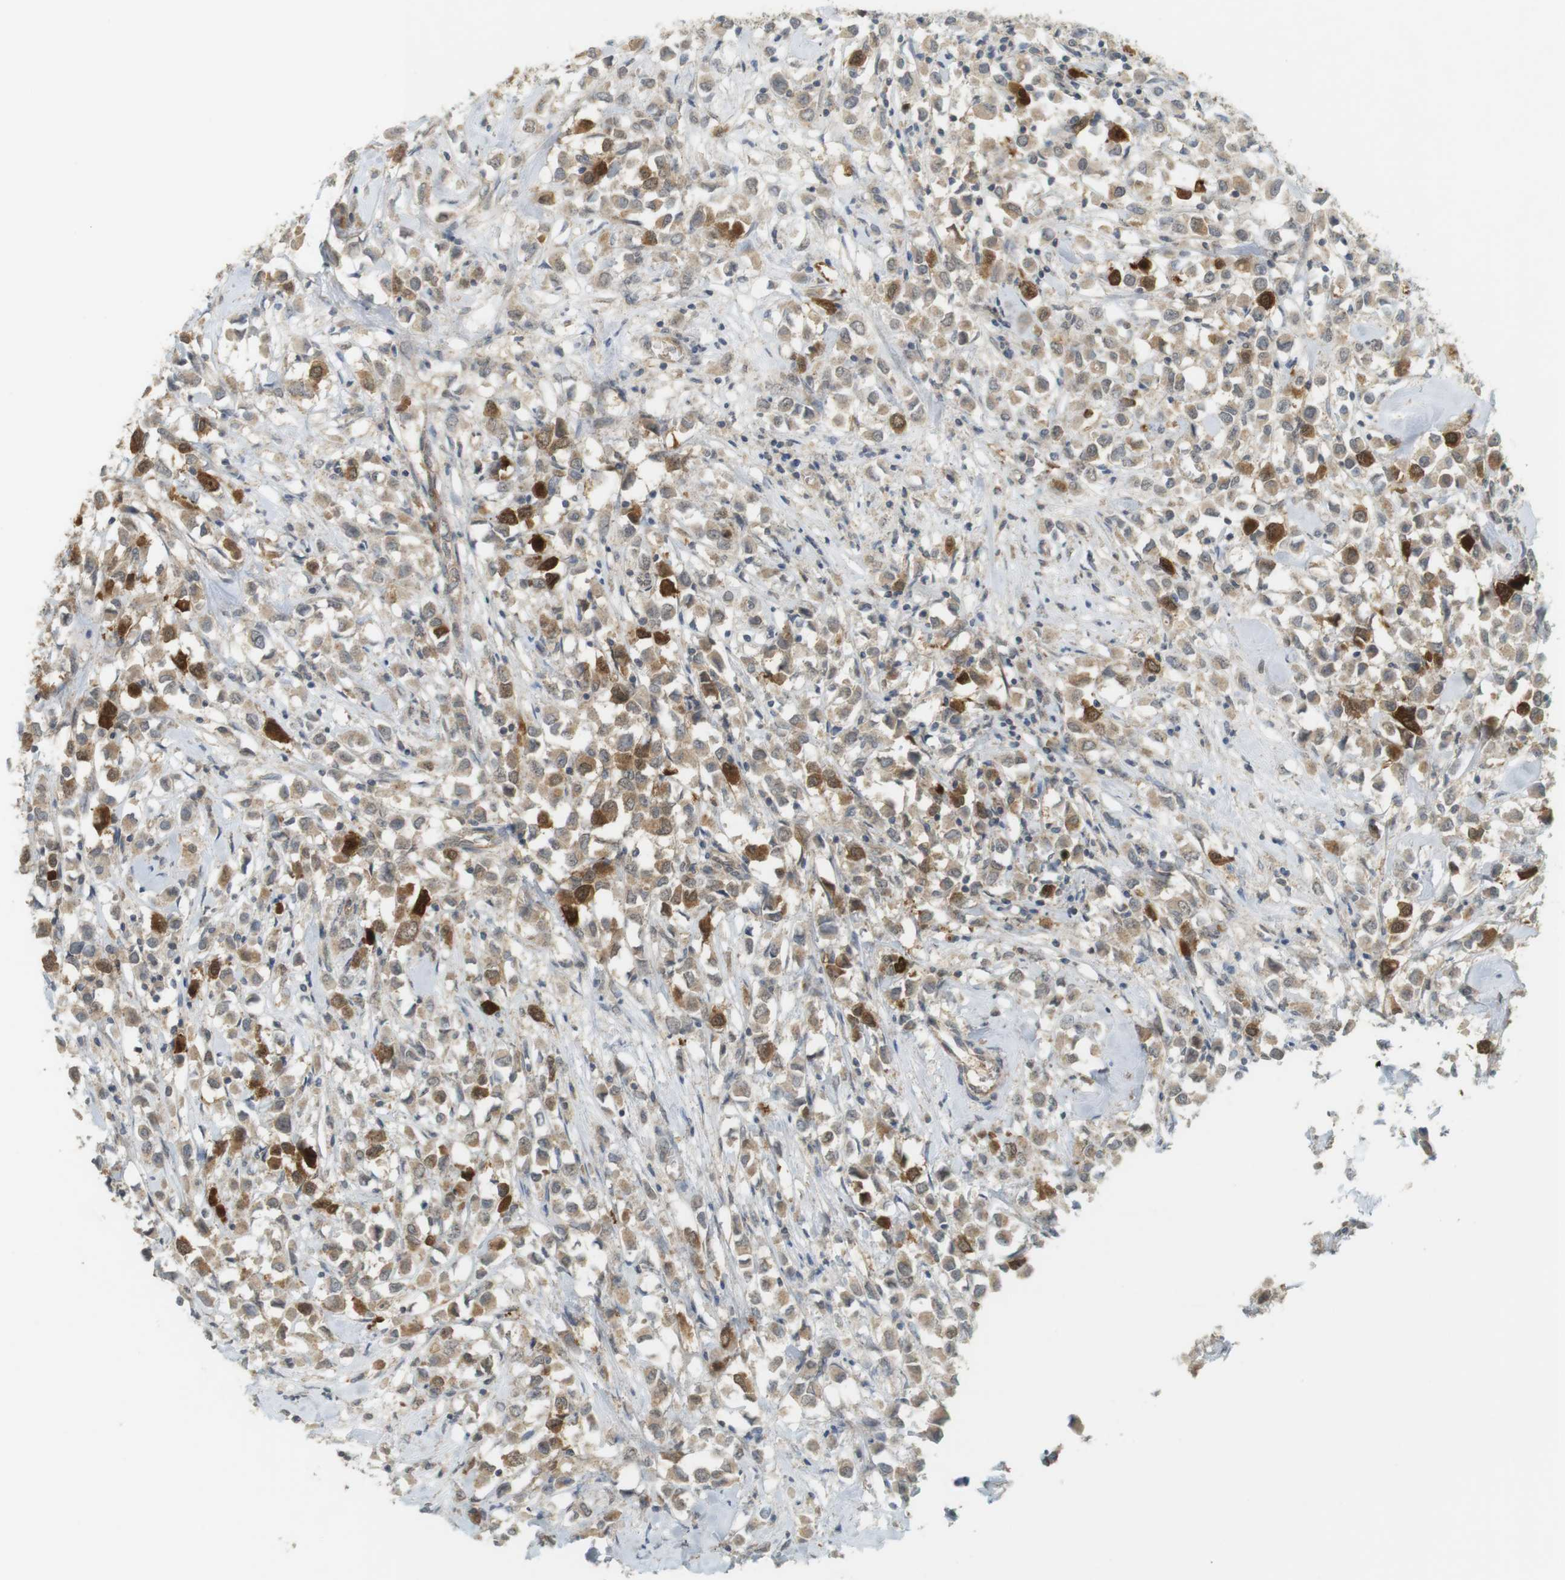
{"staining": {"intensity": "strong", "quantity": "<25%", "location": "cytoplasmic/membranous"}, "tissue": "breast cancer", "cell_type": "Tumor cells", "image_type": "cancer", "snomed": [{"axis": "morphology", "description": "Duct carcinoma"}, {"axis": "topography", "description": "Breast"}], "caption": "Tumor cells exhibit strong cytoplasmic/membranous positivity in approximately <25% of cells in breast cancer (intraductal carcinoma).", "gene": "TTK", "patient": {"sex": "female", "age": 61}}